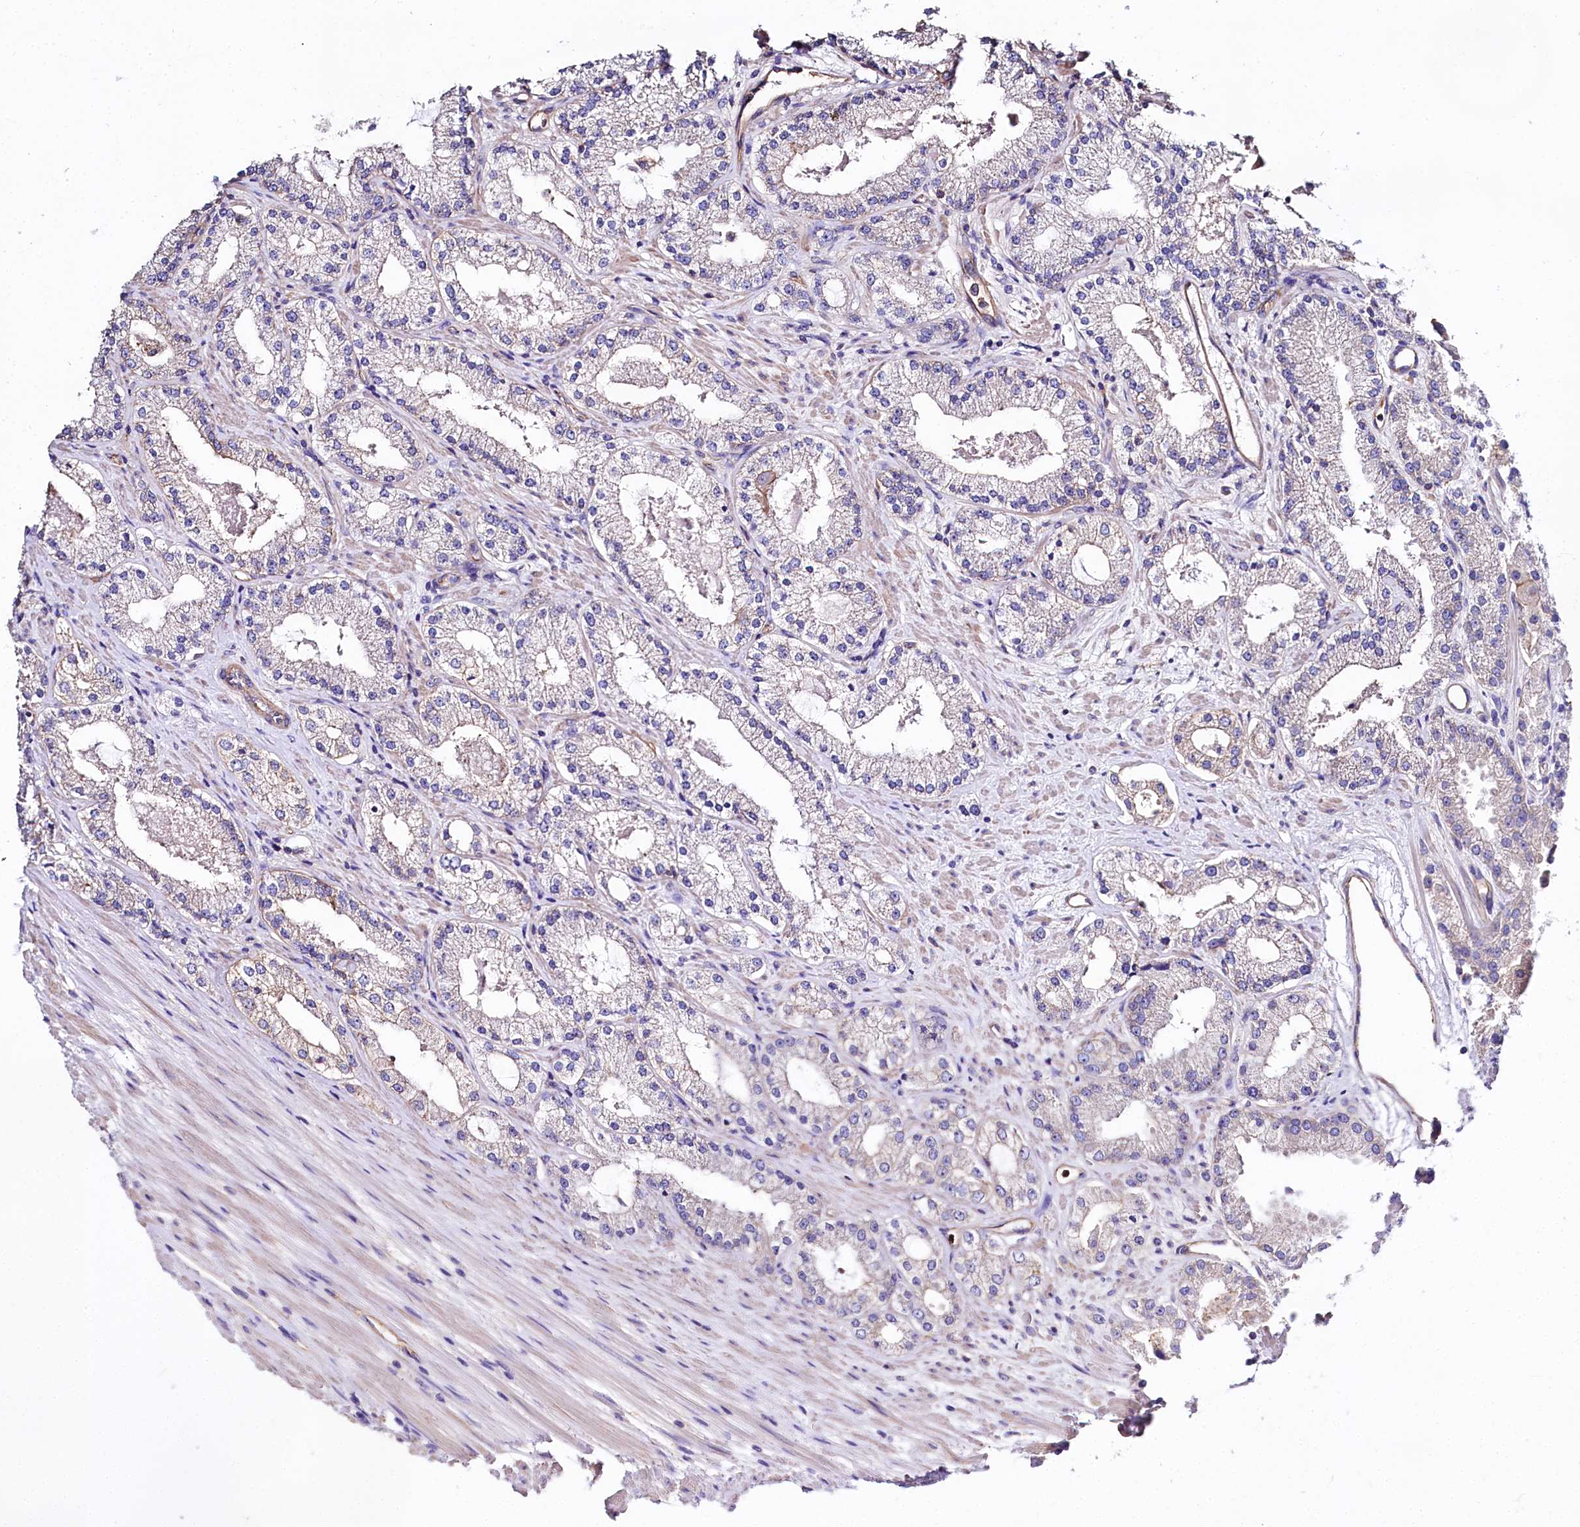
{"staining": {"intensity": "negative", "quantity": "none", "location": "none"}, "tissue": "prostate cancer", "cell_type": "Tumor cells", "image_type": "cancer", "snomed": [{"axis": "morphology", "description": "Adenocarcinoma, Low grade"}, {"axis": "topography", "description": "Prostate"}], "caption": "This is an immunohistochemistry photomicrograph of human prostate adenocarcinoma (low-grade). There is no positivity in tumor cells.", "gene": "FCHSD2", "patient": {"sex": "male", "age": 69}}